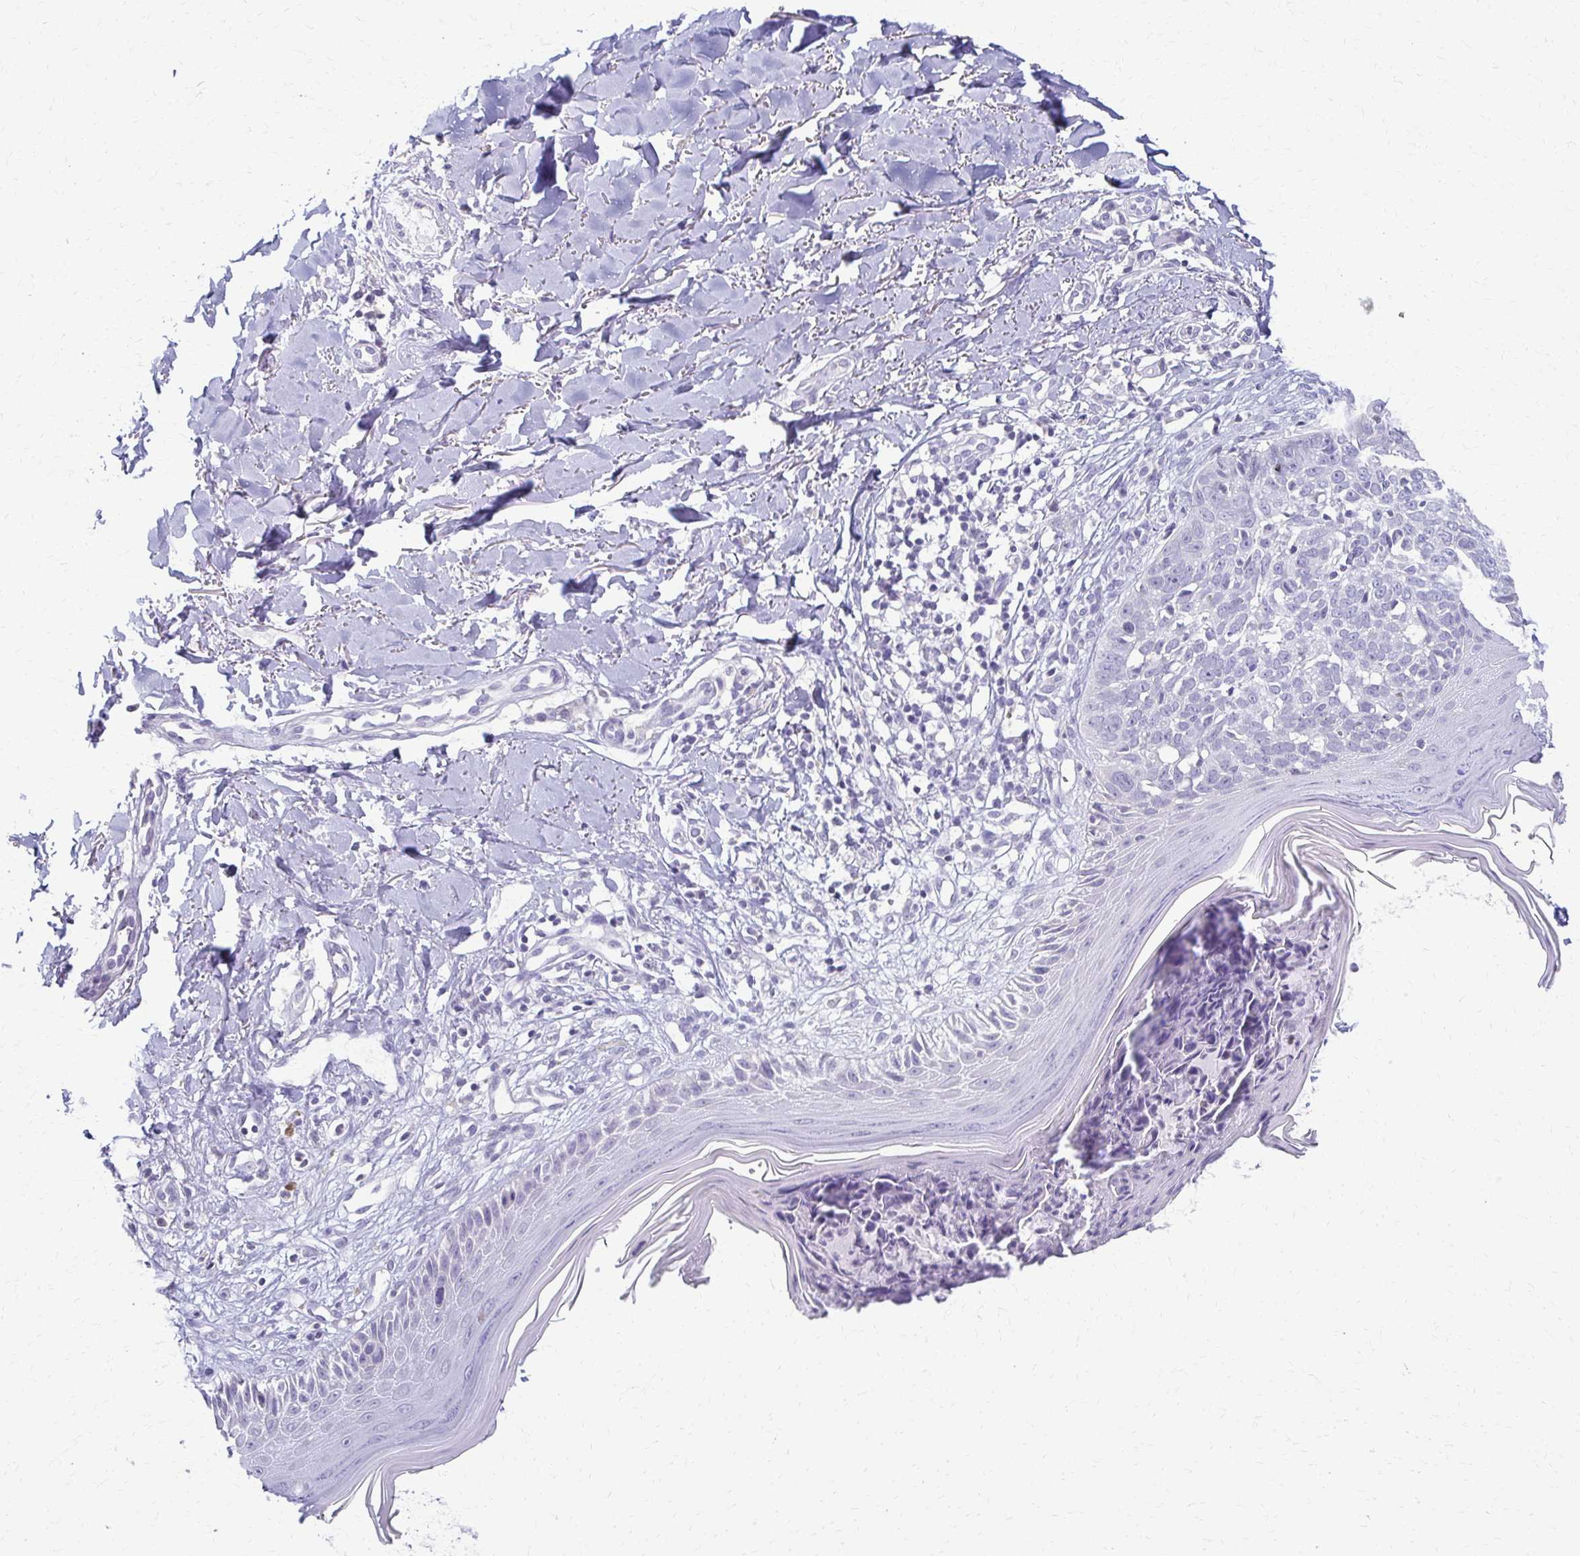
{"staining": {"intensity": "negative", "quantity": "none", "location": "none"}, "tissue": "skin cancer", "cell_type": "Tumor cells", "image_type": "cancer", "snomed": [{"axis": "morphology", "description": "Basal cell carcinoma"}, {"axis": "topography", "description": "Skin"}], "caption": "An immunohistochemistry (IHC) image of skin cancer is shown. There is no staining in tumor cells of skin cancer. The staining is performed using DAB (3,3'-diaminobenzidine) brown chromogen with nuclei counter-stained in using hematoxylin.", "gene": "FCGR2B", "patient": {"sex": "female", "age": 45}}